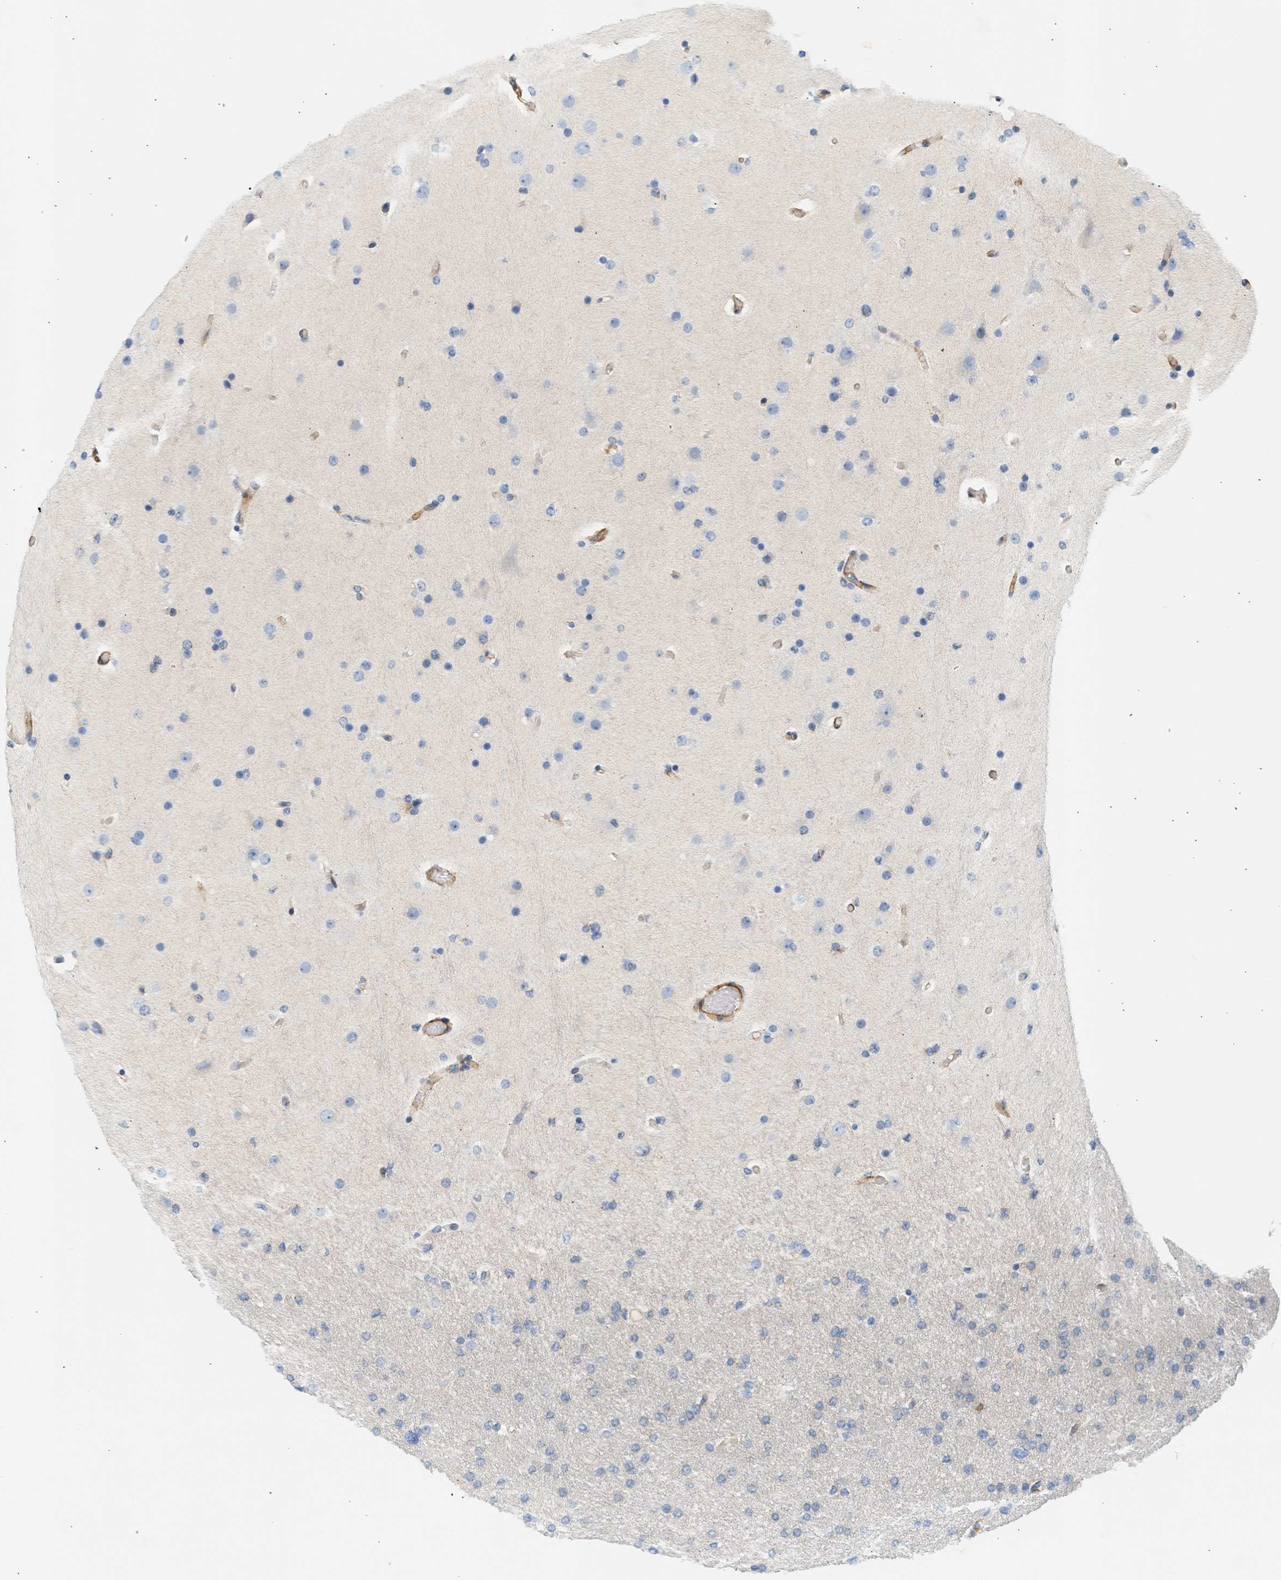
{"staining": {"intensity": "negative", "quantity": "none", "location": "none"}, "tissue": "glioma", "cell_type": "Tumor cells", "image_type": "cancer", "snomed": [{"axis": "morphology", "description": "Glioma, malignant, High grade"}, {"axis": "topography", "description": "Cerebral cortex"}], "caption": "Tumor cells show no significant expression in malignant glioma (high-grade). (Brightfield microscopy of DAB immunohistochemistry at high magnification).", "gene": "SLC30A7", "patient": {"sex": "female", "age": 36}}